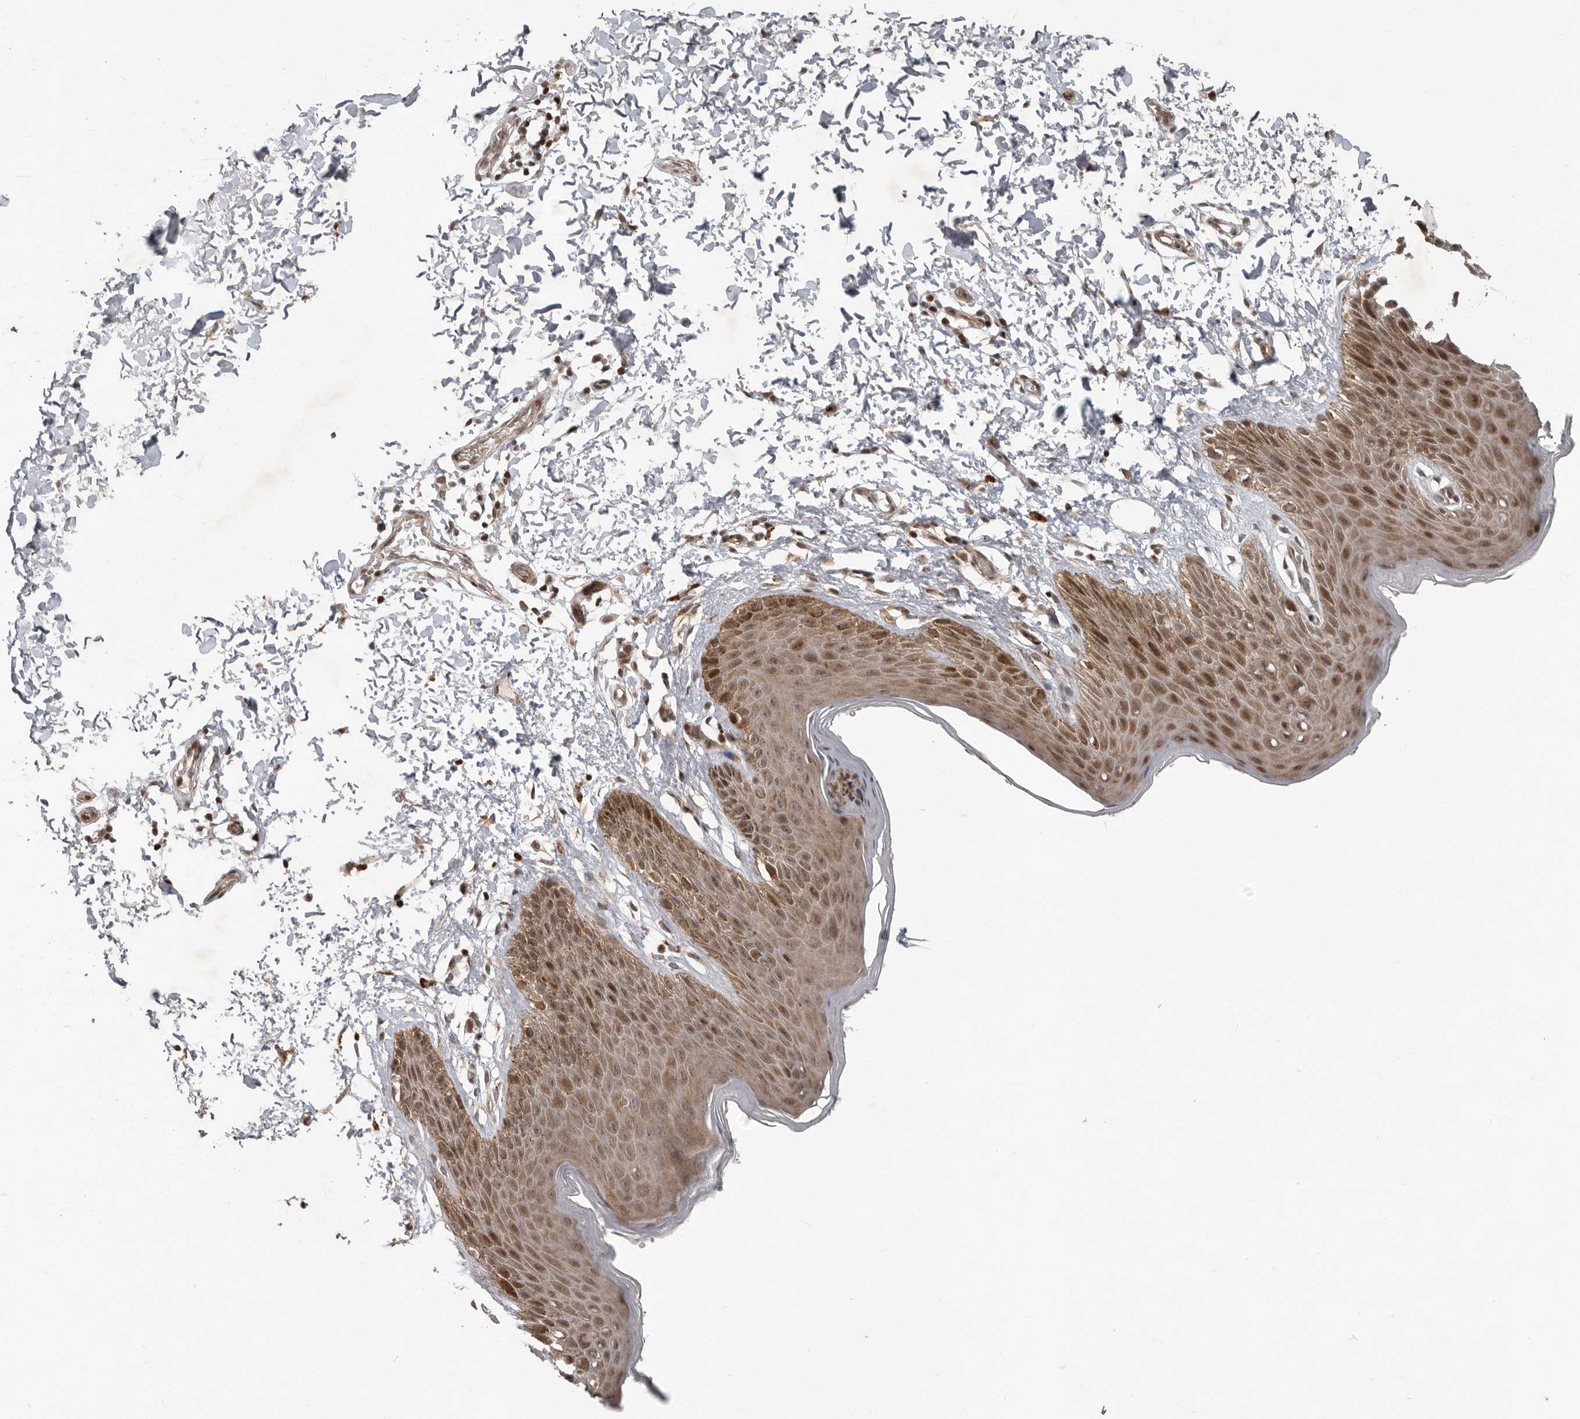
{"staining": {"intensity": "moderate", "quantity": ">75%", "location": "cytoplasmic/membranous,nuclear"}, "tissue": "skin", "cell_type": "Epidermal cells", "image_type": "normal", "snomed": [{"axis": "morphology", "description": "Normal tissue, NOS"}, {"axis": "topography", "description": "Anal"}, {"axis": "topography", "description": "Peripheral nerve tissue"}], "caption": "Immunohistochemistry (IHC) of unremarkable skin shows medium levels of moderate cytoplasmic/membranous,nuclear positivity in approximately >75% of epidermal cells.", "gene": "RABIF", "patient": {"sex": "male", "age": 44}}